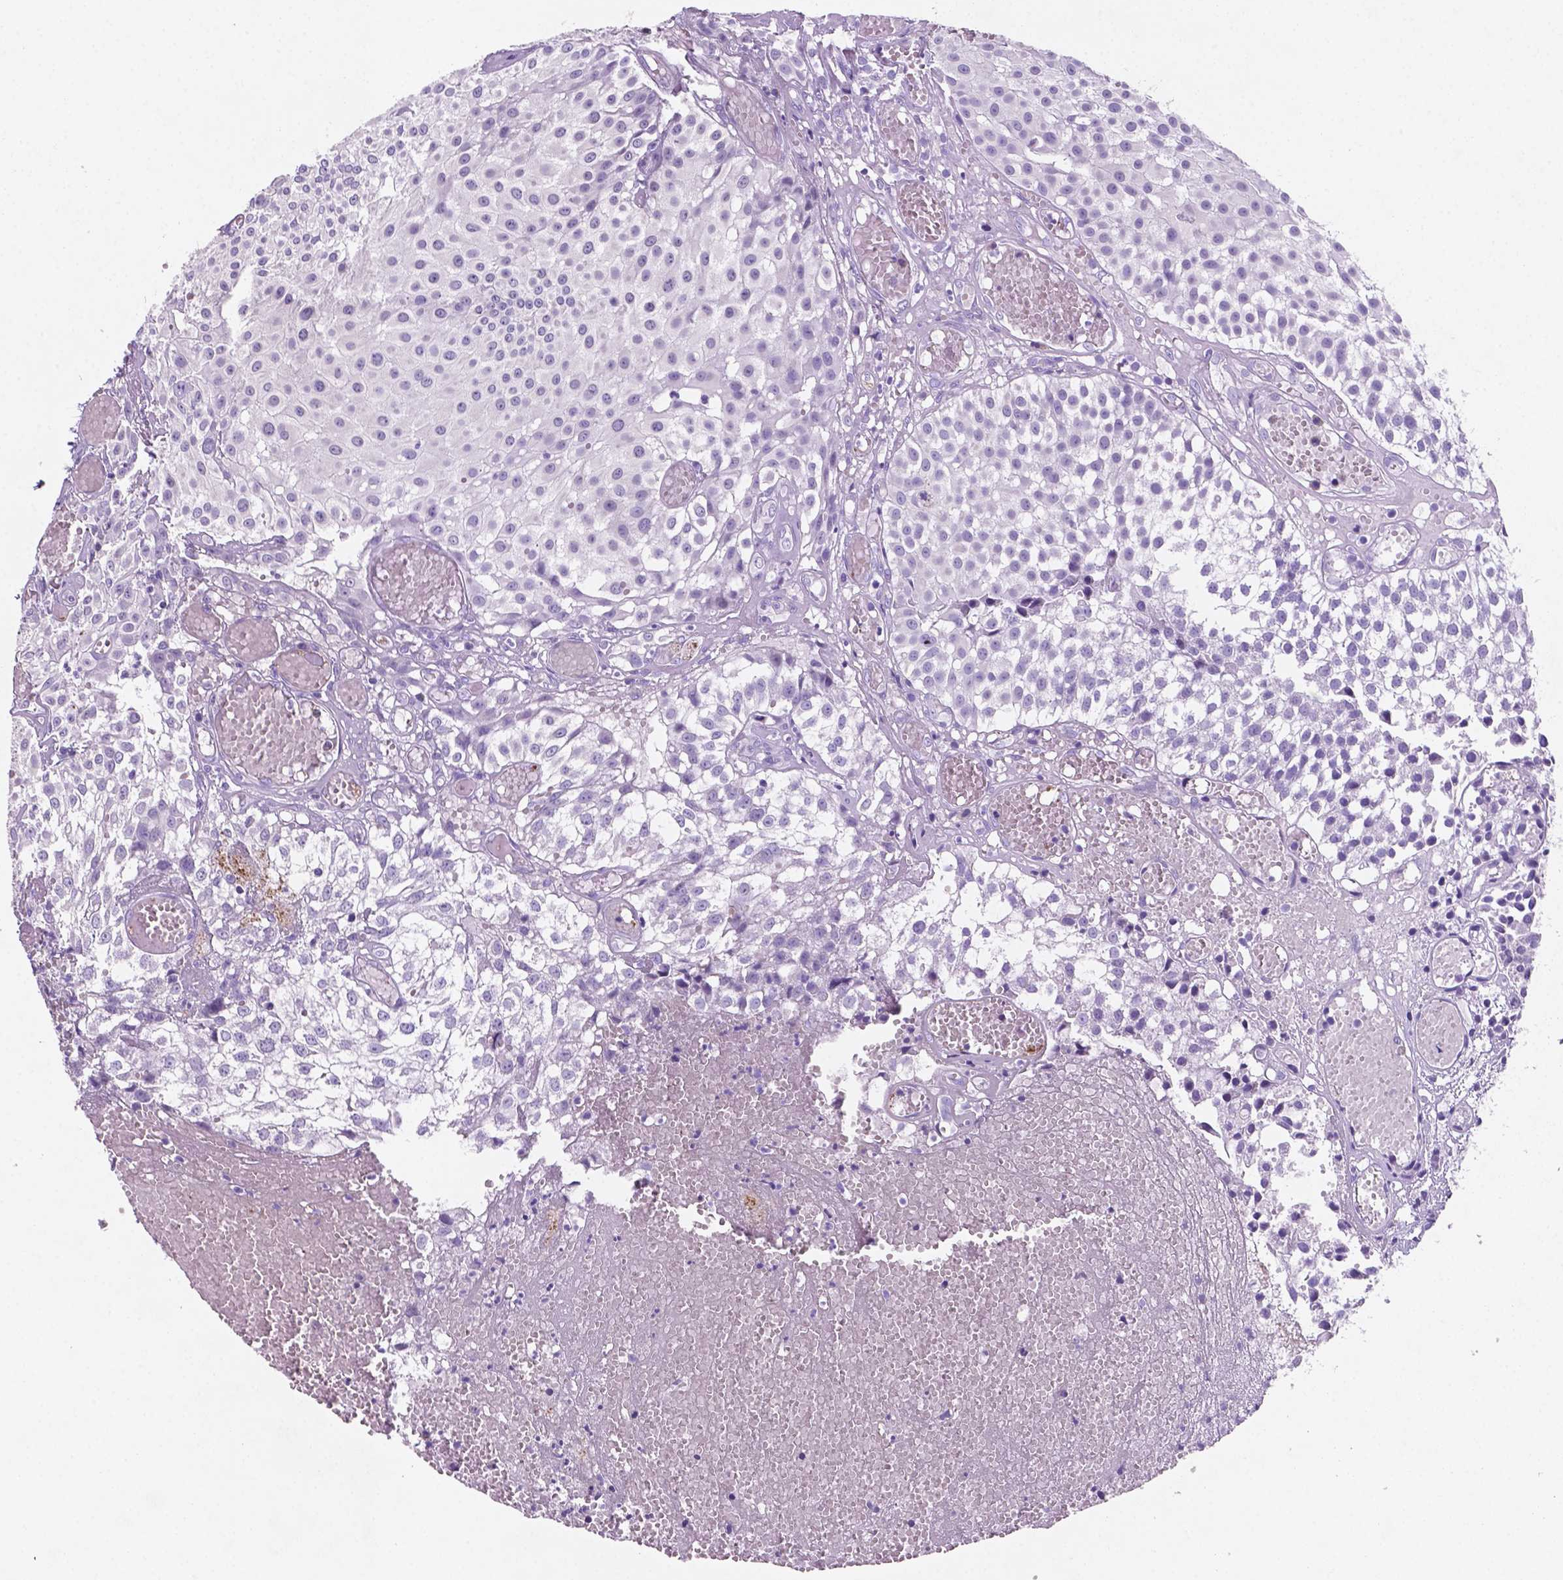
{"staining": {"intensity": "negative", "quantity": "none", "location": "none"}, "tissue": "urothelial cancer", "cell_type": "Tumor cells", "image_type": "cancer", "snomed": [{"axis": "morphology", "description": "Urothelial carcinoma, Low grade"}, {"axis": "topography", "description": "Urinary bladder"}], "caption": "Tumor cells are negative for brown protein staining in urothelial cancer. (Brightfield microscopy of DAB immunohistochemistry at high magnification).", "gene": "EBLN2", "patient": {"sex": "male", "age": 79}}